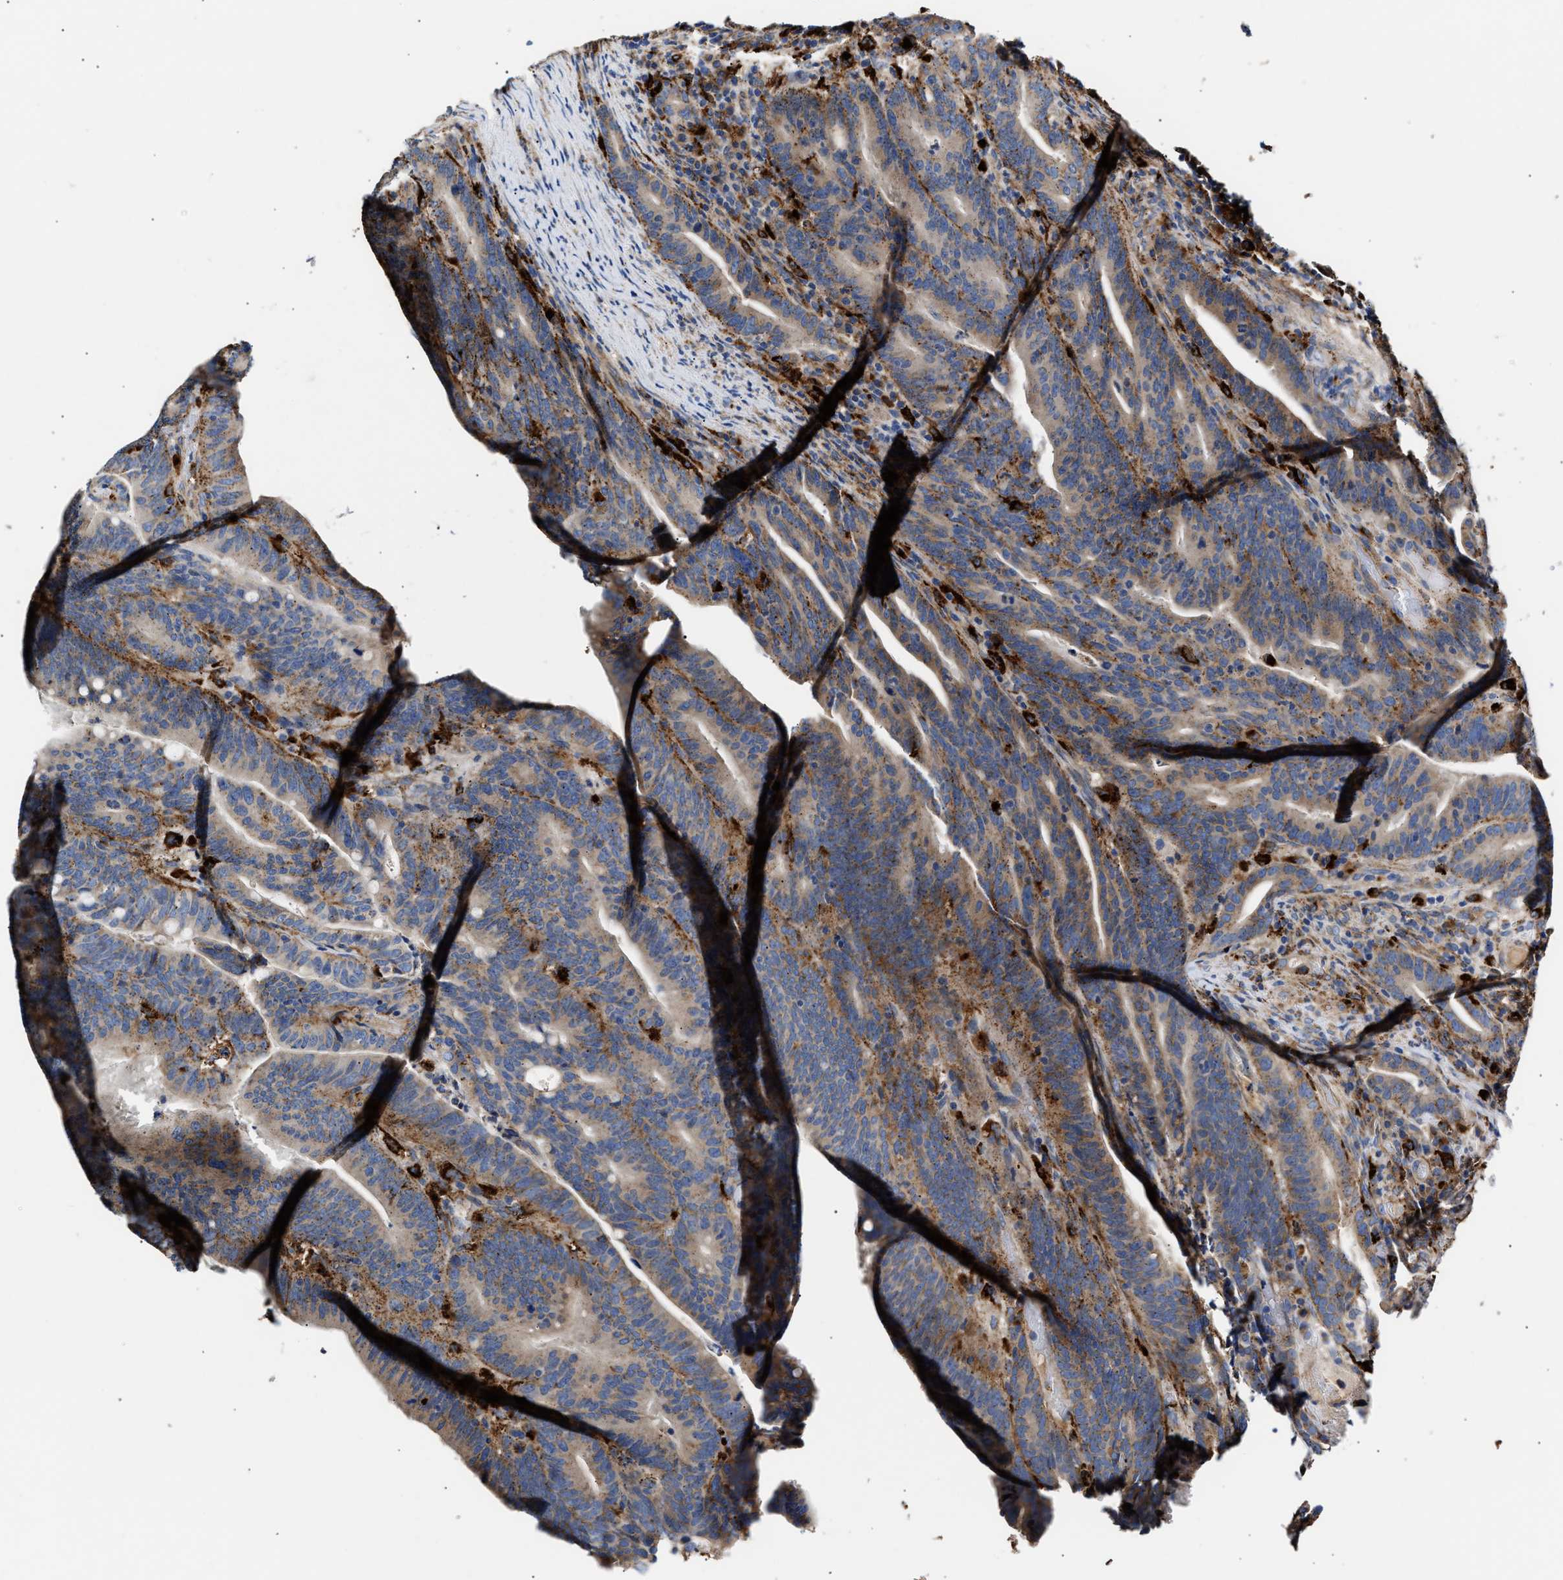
{"staining": {"intensity": "moderate", "quantity": ">75%", "location": "cytoplasmic/membranous"}, "tissue": "colorectal cancer", "cell_type": "Tumor cells", "image_type": "cancer", "snomed": [{"axis": "morphology", "description": "Adenocarcinoma, NOS"}, {"axis": "topography", "description": "Colon"}], "caption": "Colorectal adenocarcinoma stained for a protein shows moderate cytoplasmic/membranous positivity in tumor cells.", "gene": "CCDC146", "patient": {"sex": "female", "age": 66}}